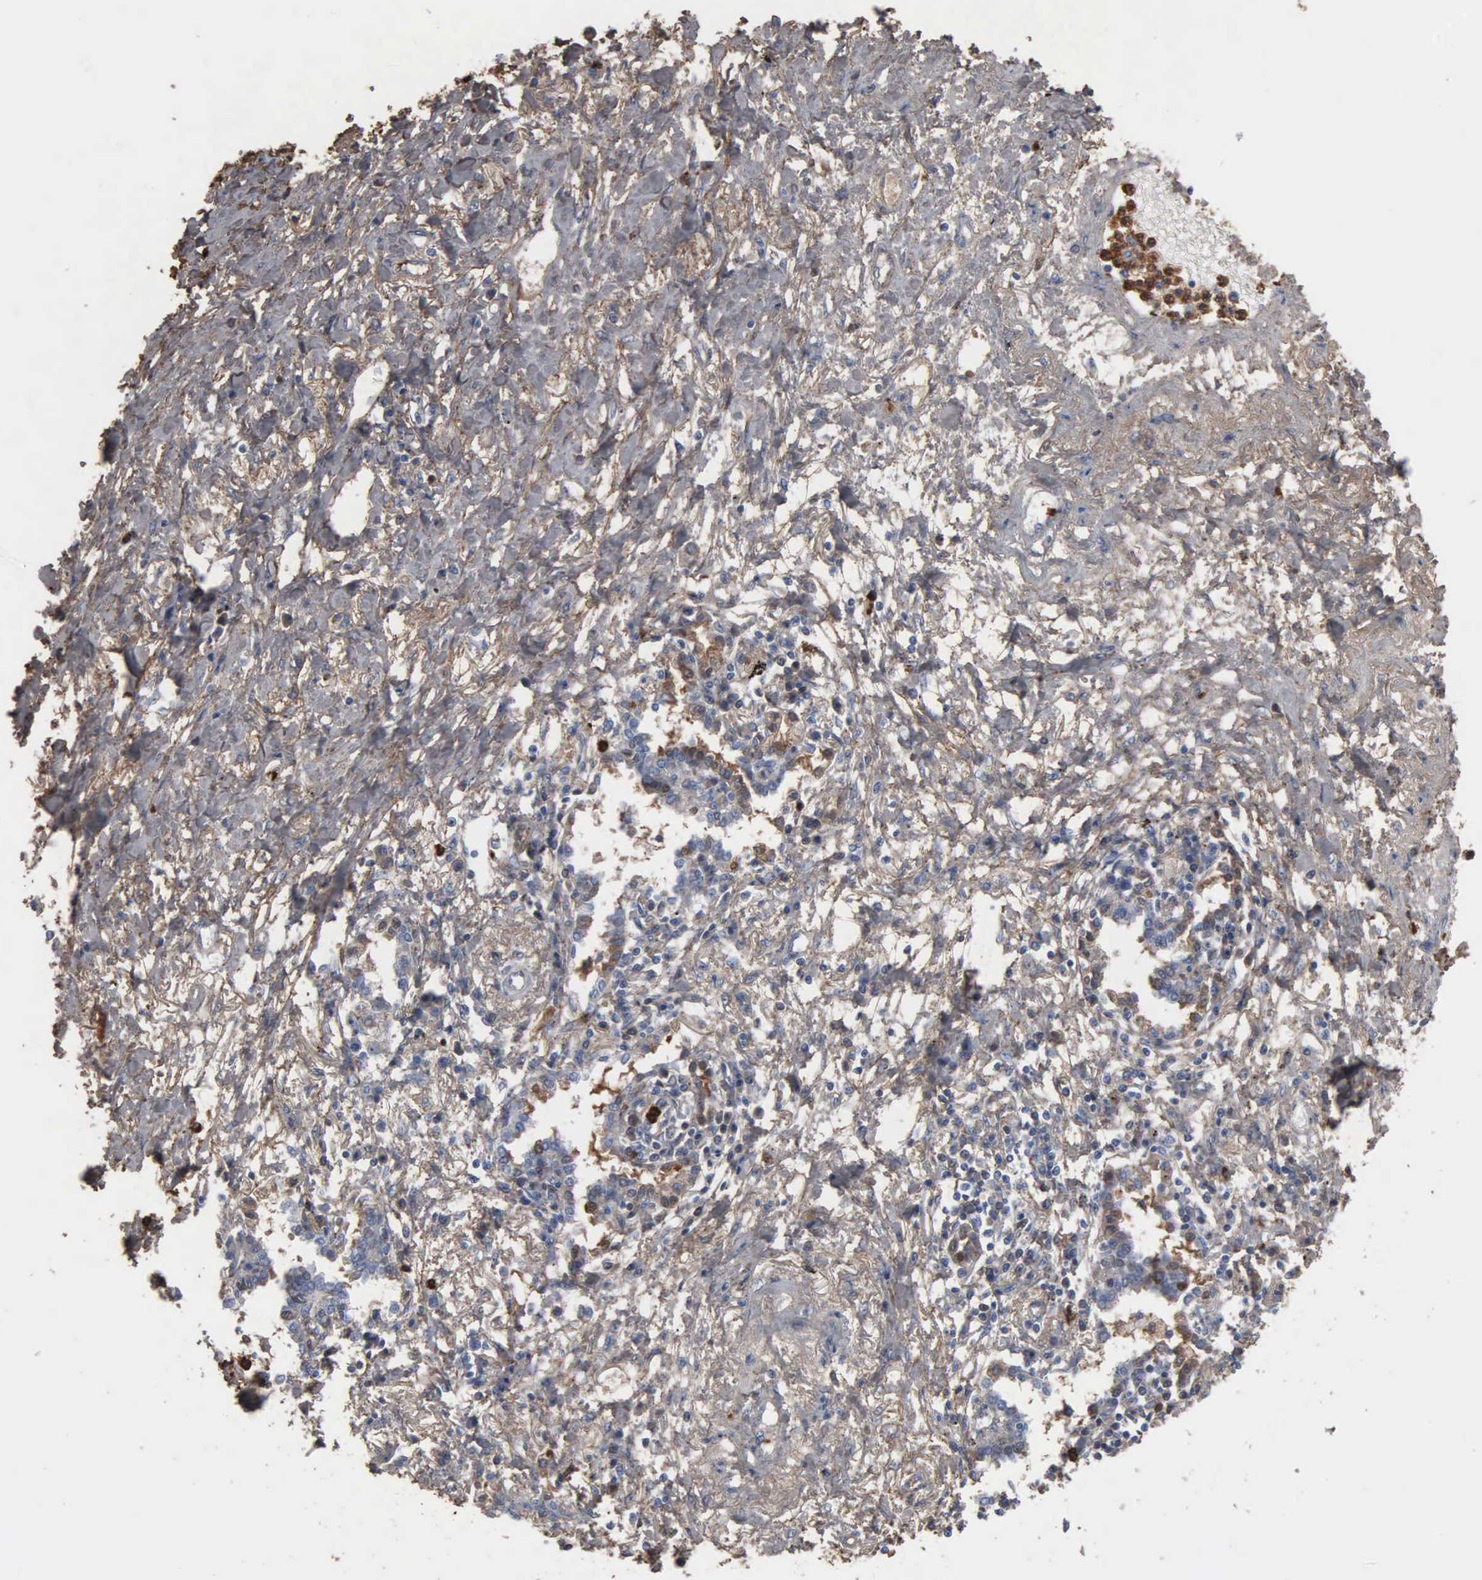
{"staining": {"intensity": "weak", "quantity": "25%-75%", "location": "cytoplasmic/membranous"}, "tissue": "lung cancer", "cell_type": "Tumor cells", "image_type": "cancer", "snomed": [{"axis": "morphology", "description": "Adenocarcinoma, NOS"}, {"axis": "topography", "description": "Lung"}], "caption": "Immunohistochemistry (IHC) micrograph of neoplastic tissue: lung cancer stained using immunohistochemistry (IHC) shows low levels of weak protein expression localized specifically in the cytoplasmic/membranous of tumor cells, appearing as a cytoplasmic/membranous brown color.", "gene": "FN1", "patient": {"sex": "male", "age": 60}}